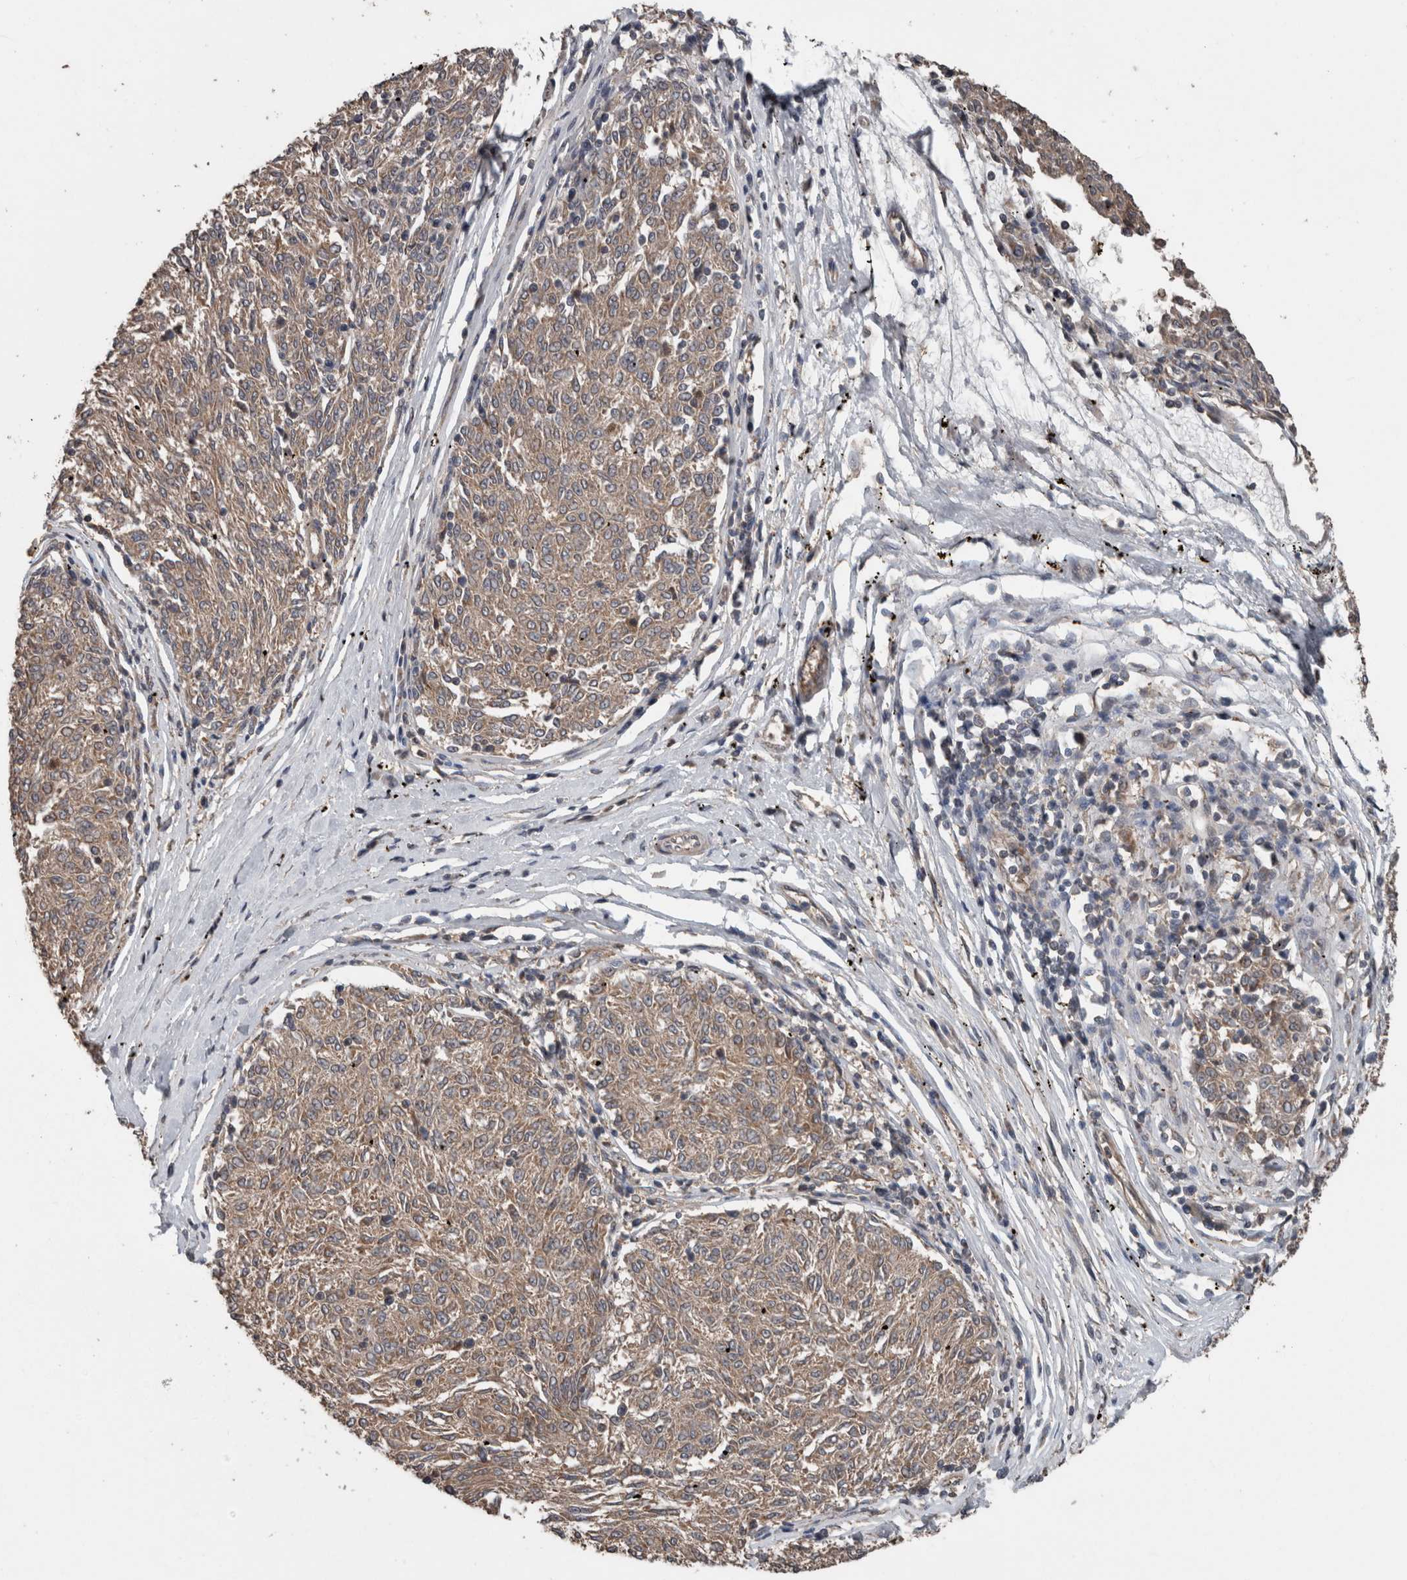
{"staining": {"intensity": "weak", "quantity": ">75%", "location": "cytoplasmic/membranous"}, "tissue": "melanoma", "cell_type": "Tumor cells", "image_type": "cancer", "snomed": [{"axis": "morphology", "description": "Malignant melanoma, NOS"}, {"axis": "topography", "description": "Skin"}], "caption": "Protein staining by immunohistochemistry displays weak cytoplasmic/membranous positivity in about >75% of tumor cells in melanoma.", "gene": "RIOK3", "patient": {"sex": "female", "age": 72}}